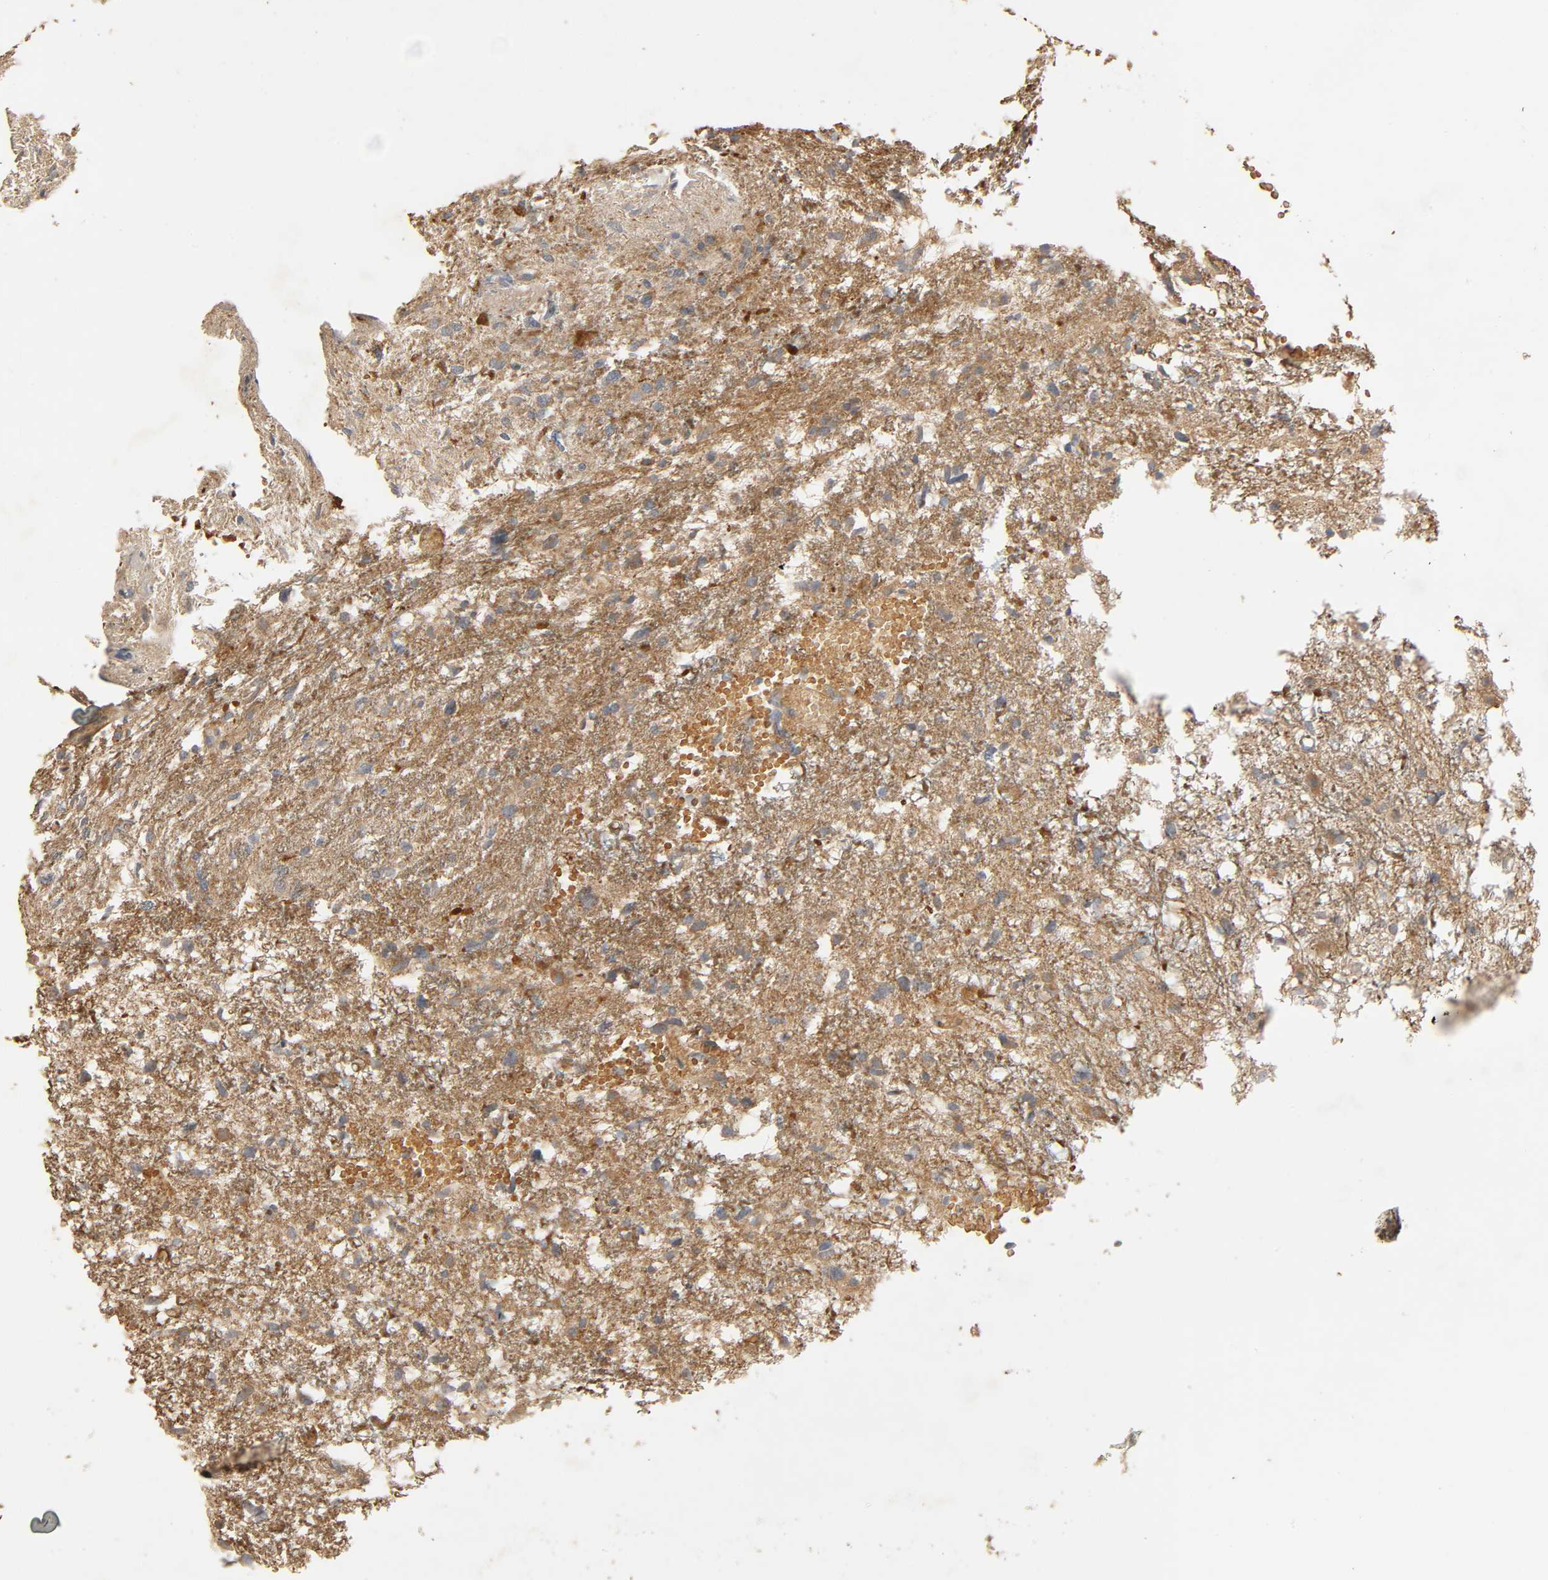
{"staining": {"intensity": "moderate", "quantity": "<25%", "location": "cytoplasmic/membranous"}, "tissue": "glioma", "cell_type": "Tumor cells", "image_type": "cancer", "snomed": [{"axis": "morphology", "description": "Glioma, malignant, High grade"}, {"axis": "topography", "description": "Brain"}], "caption": "Brown immunohistochemical staining in malignant glioma (high-grade) exhibits moderate cytoplasmic/membranous expression in about <25% of tumor cells.", "gene": "SGSM1", "patient": {"sex": "female", "age": 59}}